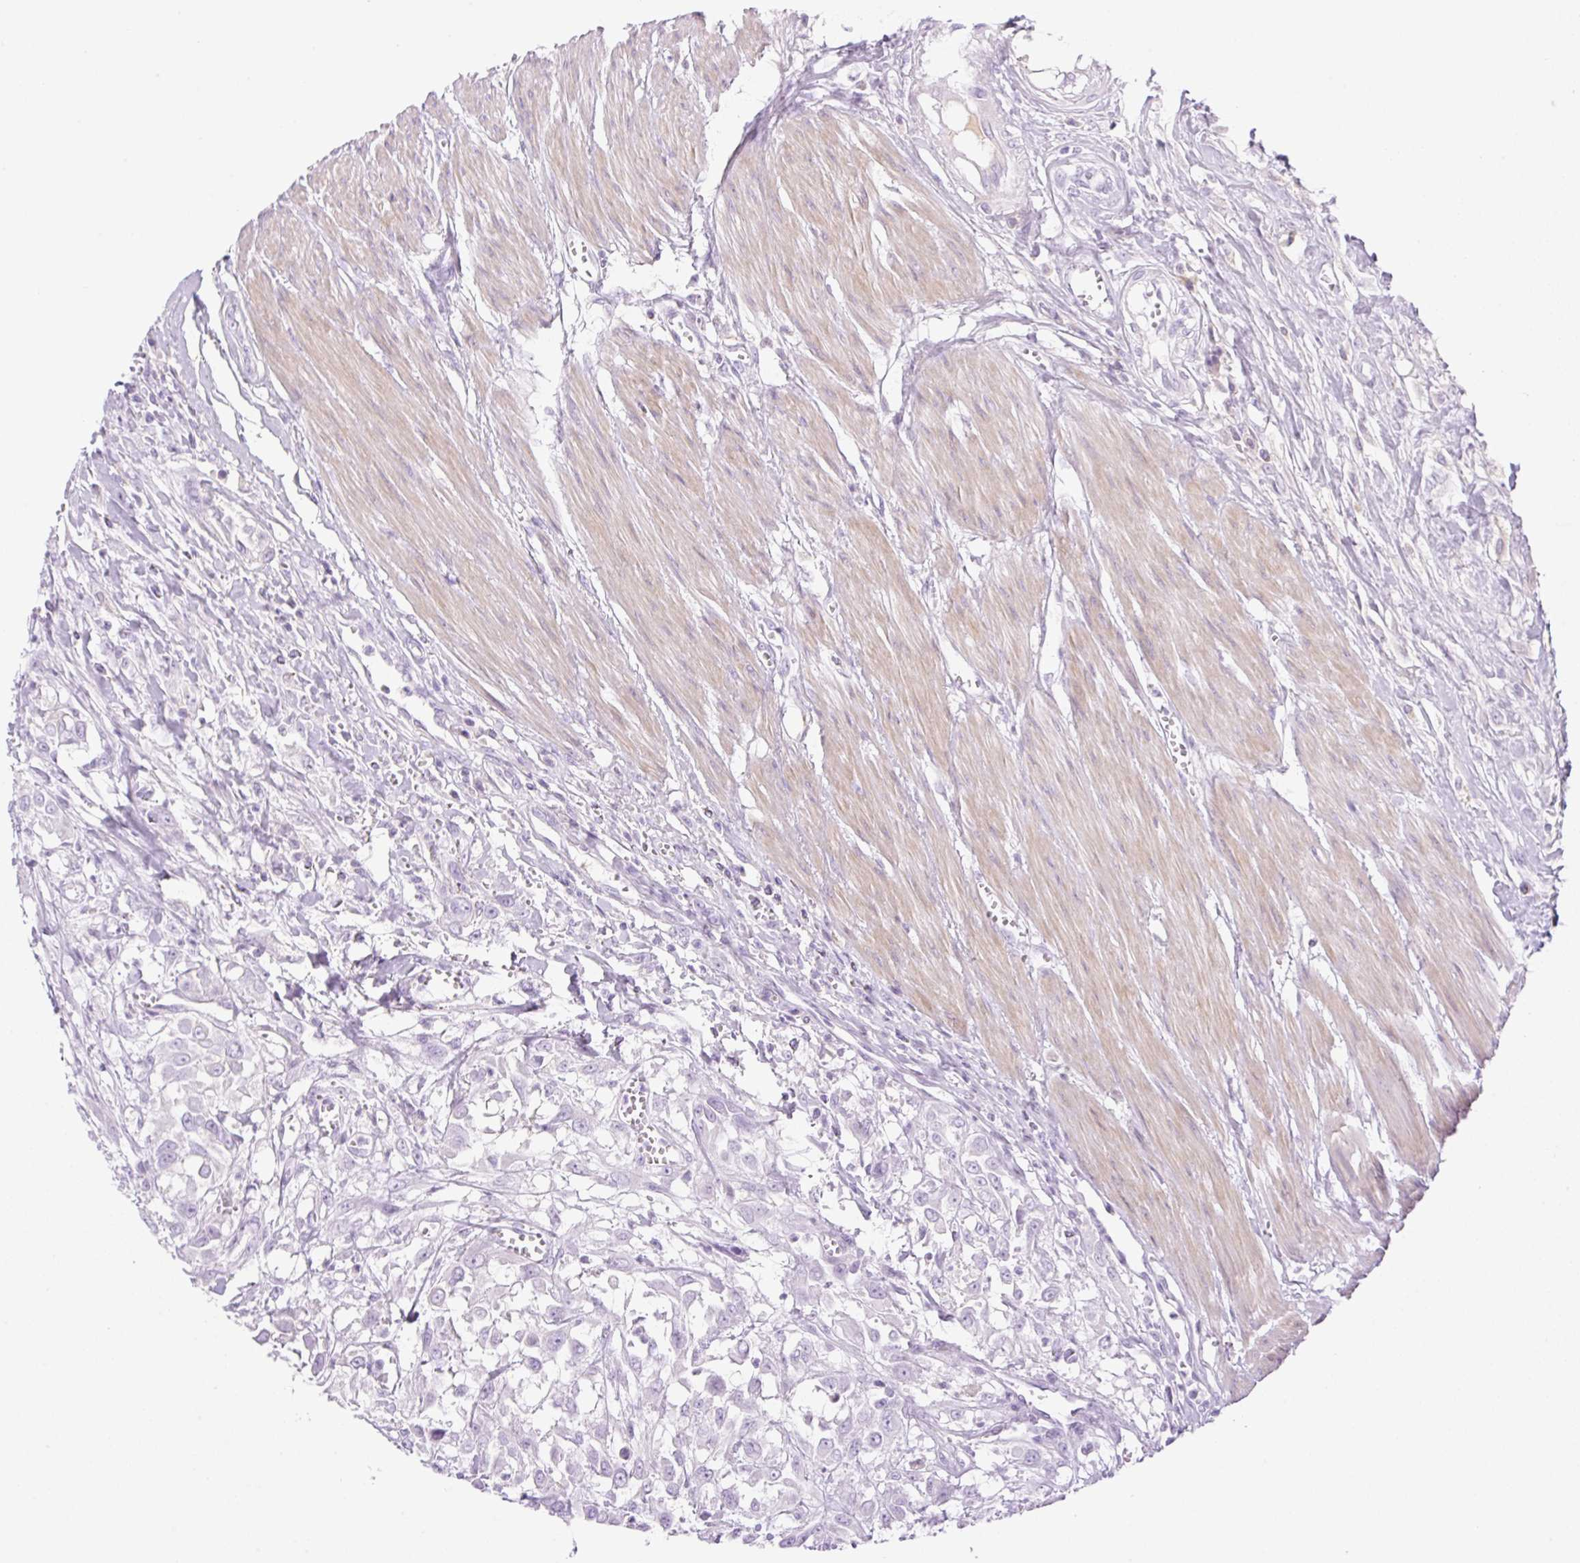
{"staining": {"intensity": "negative", "quantity": "none", "location": "none"}, "tissue": "urothelial cancer", "cell_type": "Tumor cells", "image_type": "cancer", "snomed": [{"axis": "morphology", "description": "Urothelial carcinoma, High grade"}, {"axis": "topography", "description": "Urinary bladder"}], "caption": "Histopathology image shows no significant protein expression in tumor cells of high-grade urothelial carcinoma.", "gene": "PALM3", "patient": {"sex": "male", "age": 57}}